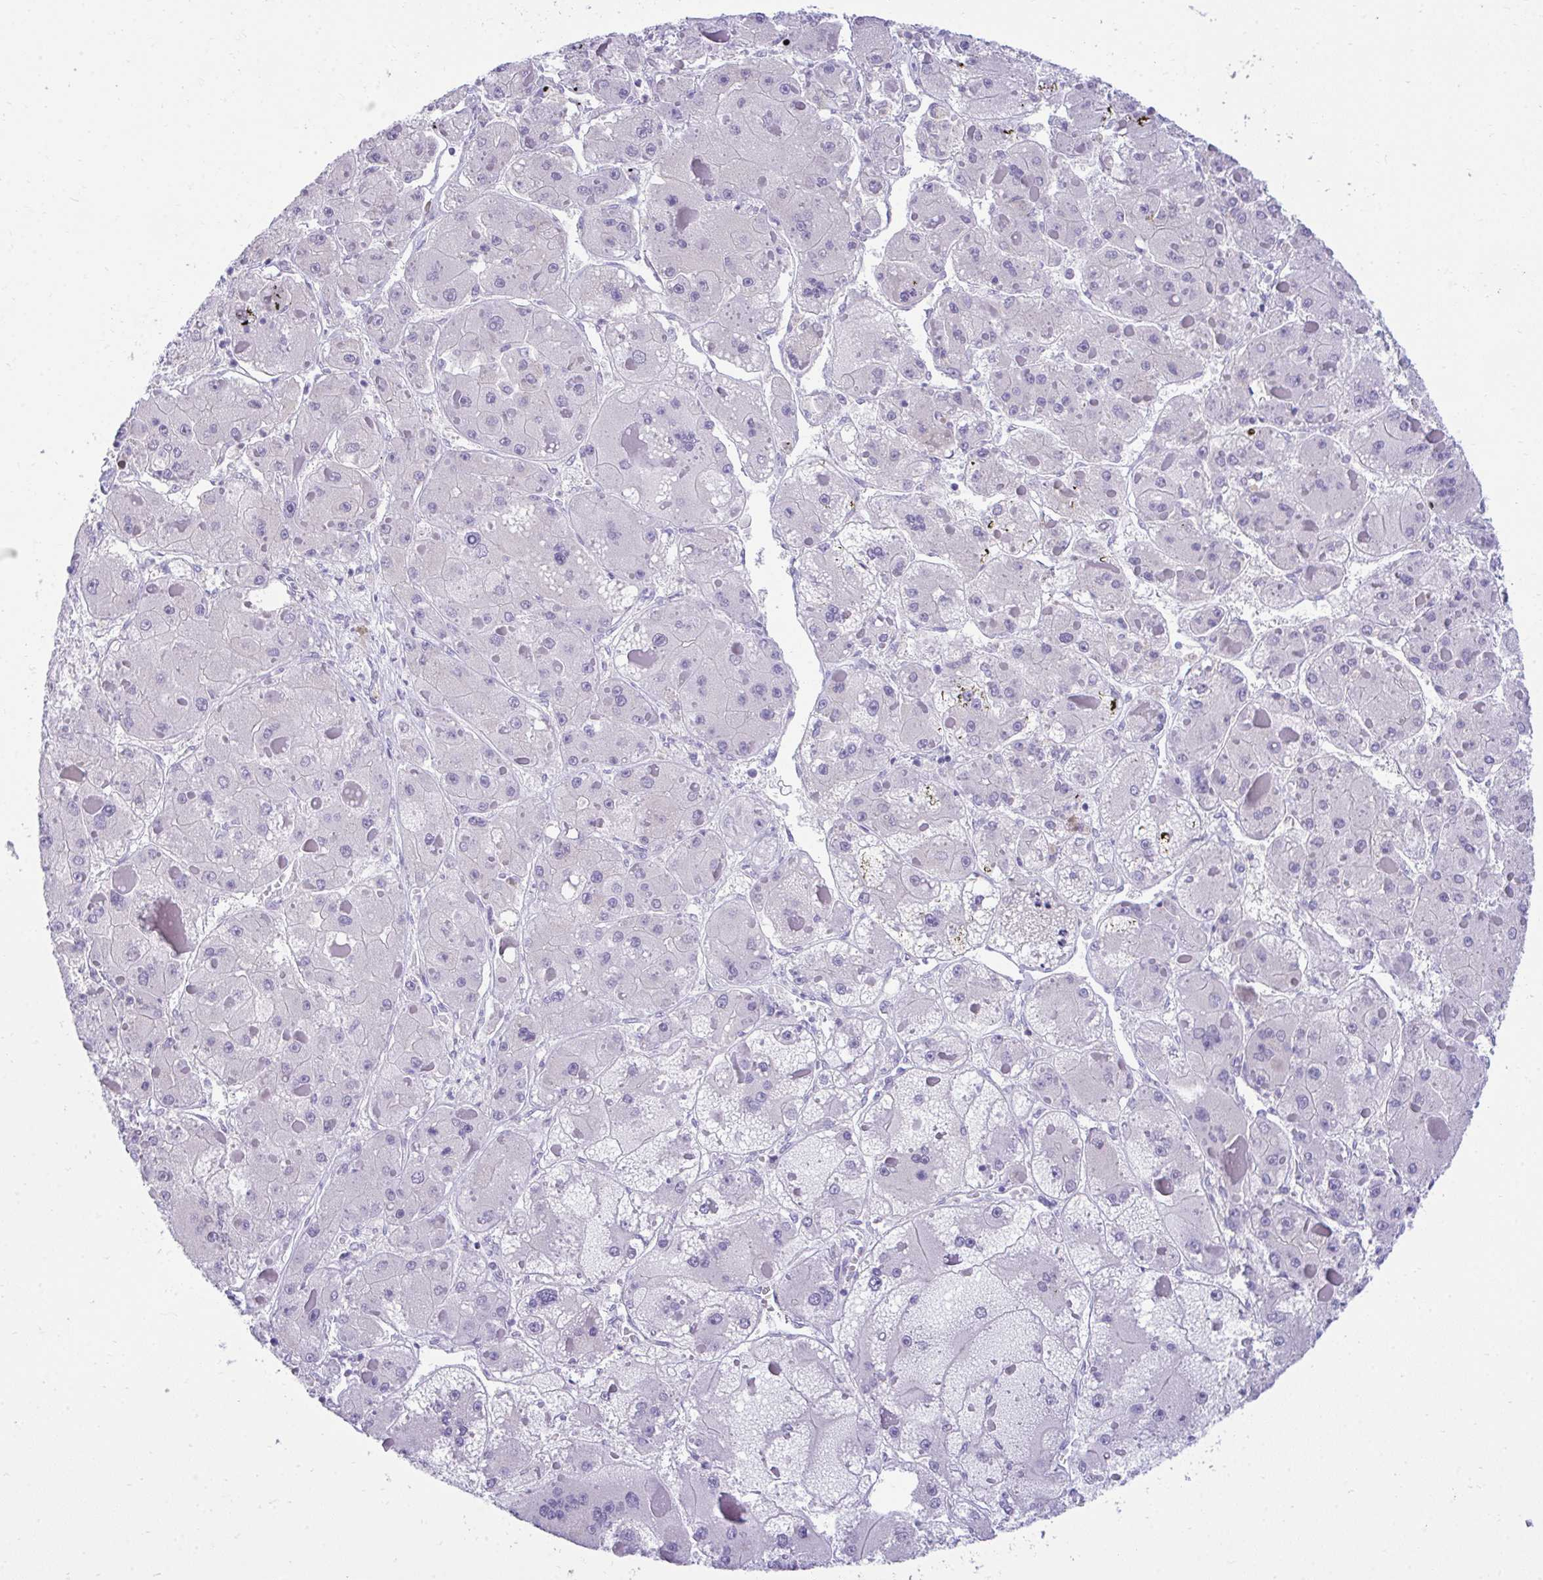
{"staining": {"intensity": "negative", "quantity": "none", "location": "none"}, "tissue": "liver cancer", "cell_type": "Tumor cells", "image_type": "cancer", "snomed": [{"axis": "morphology", "description": "Carcinoma, Hepatocellular, NOS"}, {"axis": "topography", "description": "Liver"}], "caption": "Immunohistochemical staining of hepatocellular carcinoma (liver) reveals no significant positivity in tumor cells.", "gene": "TMCO5A", "patient": {"sex": "female", "age": 73}}